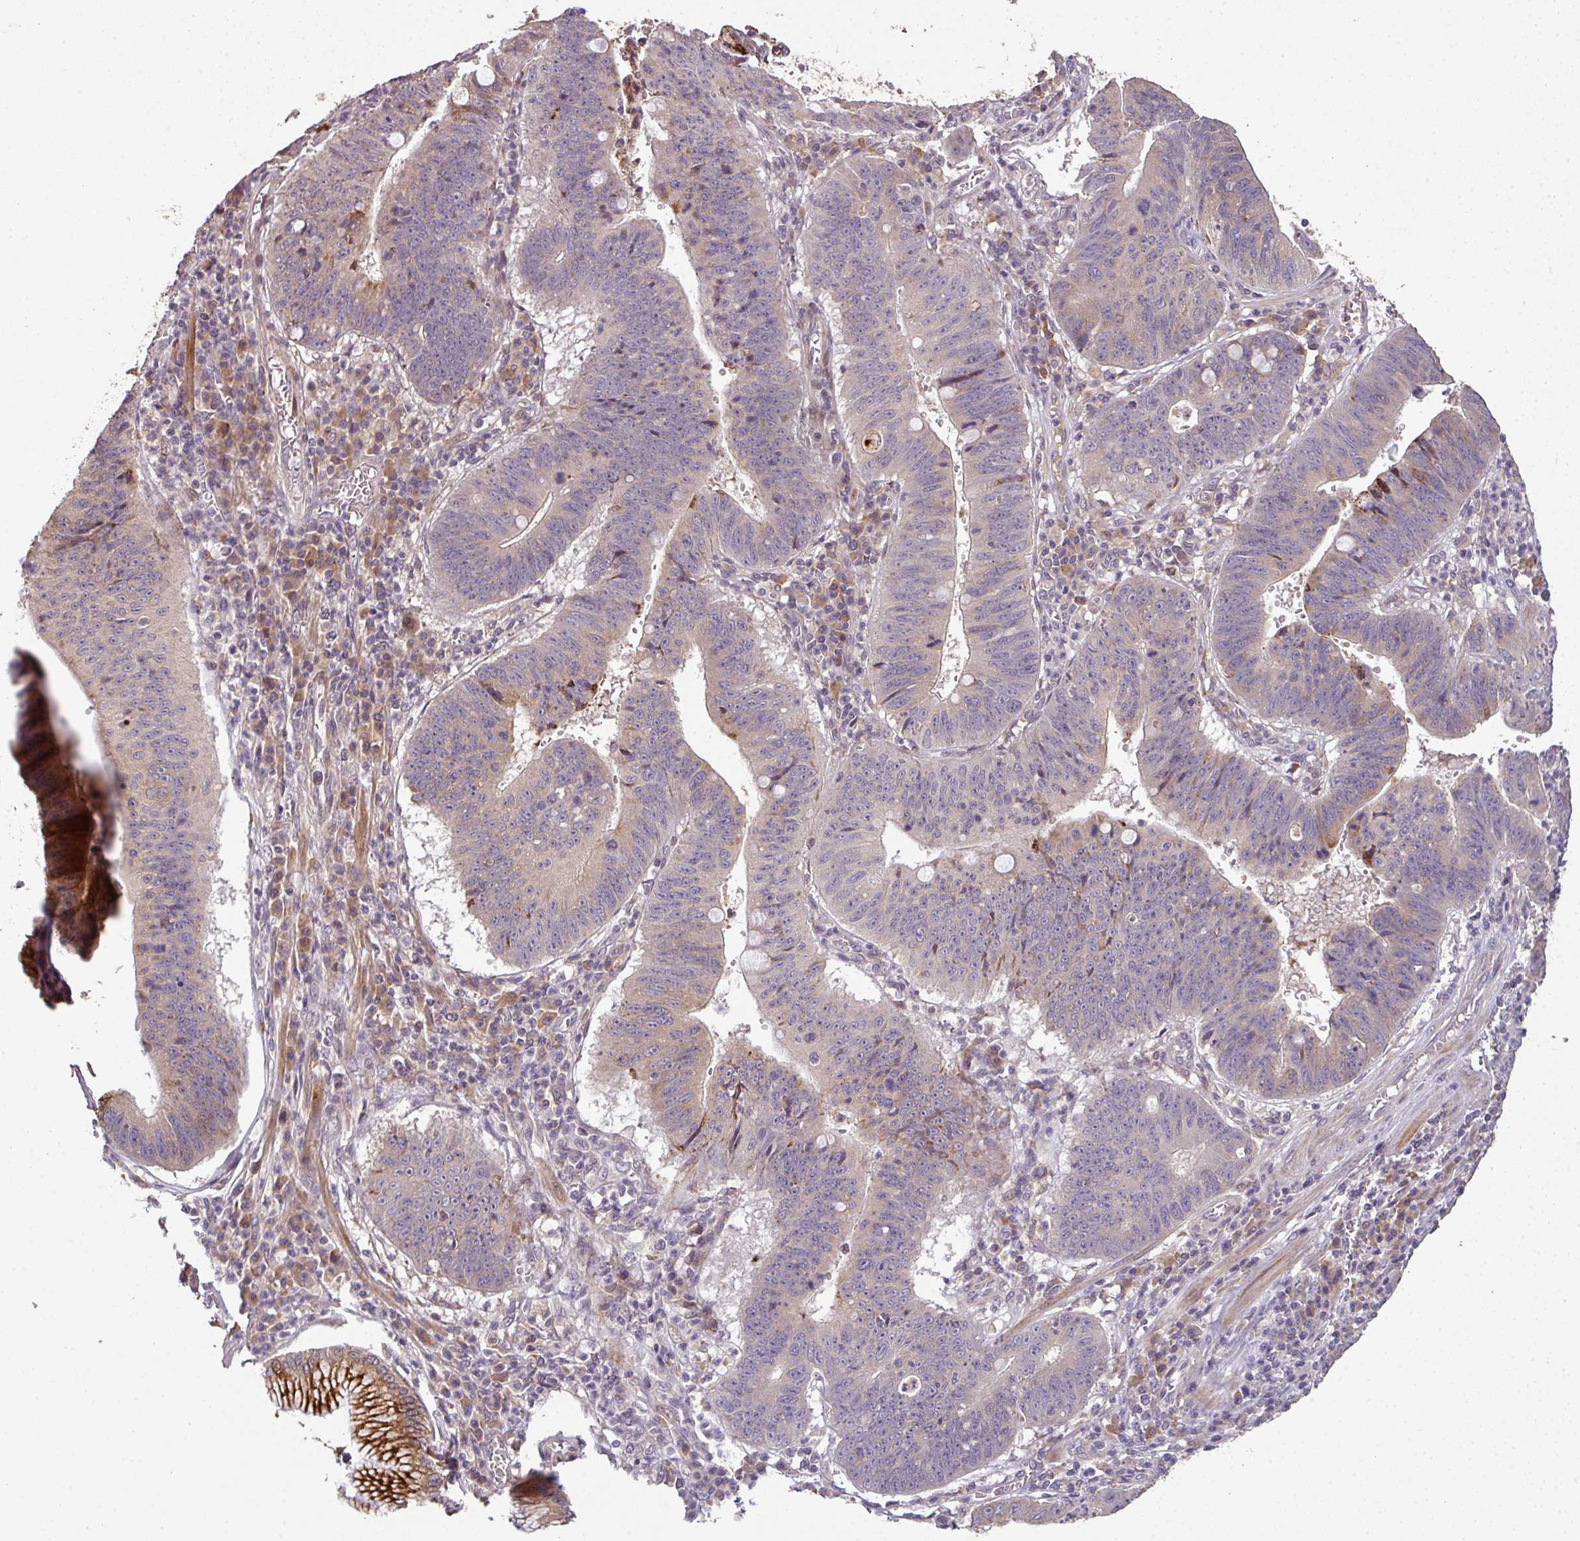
{"staining": {"intensity": "strong", "quantity": "<25%", "location": "cytoplasmic/membranous"}, "tissue": "stomach cancer", "cell_type": "Tumor cells", "image_type": "cancer", "snomed": [{"axis": "morphology", "description": "Adenocarcinoma, NOS"}, {"axis": "topography", "description": "Stomach"}], "caption": "Protein staining reveals strong cytoplasmic/membranous expression in about <25% of tumor cells in stomach cancer (adenocarcinoma).", "gene": "SPCS3", "patient": {"sex": "male", "age": 59}}